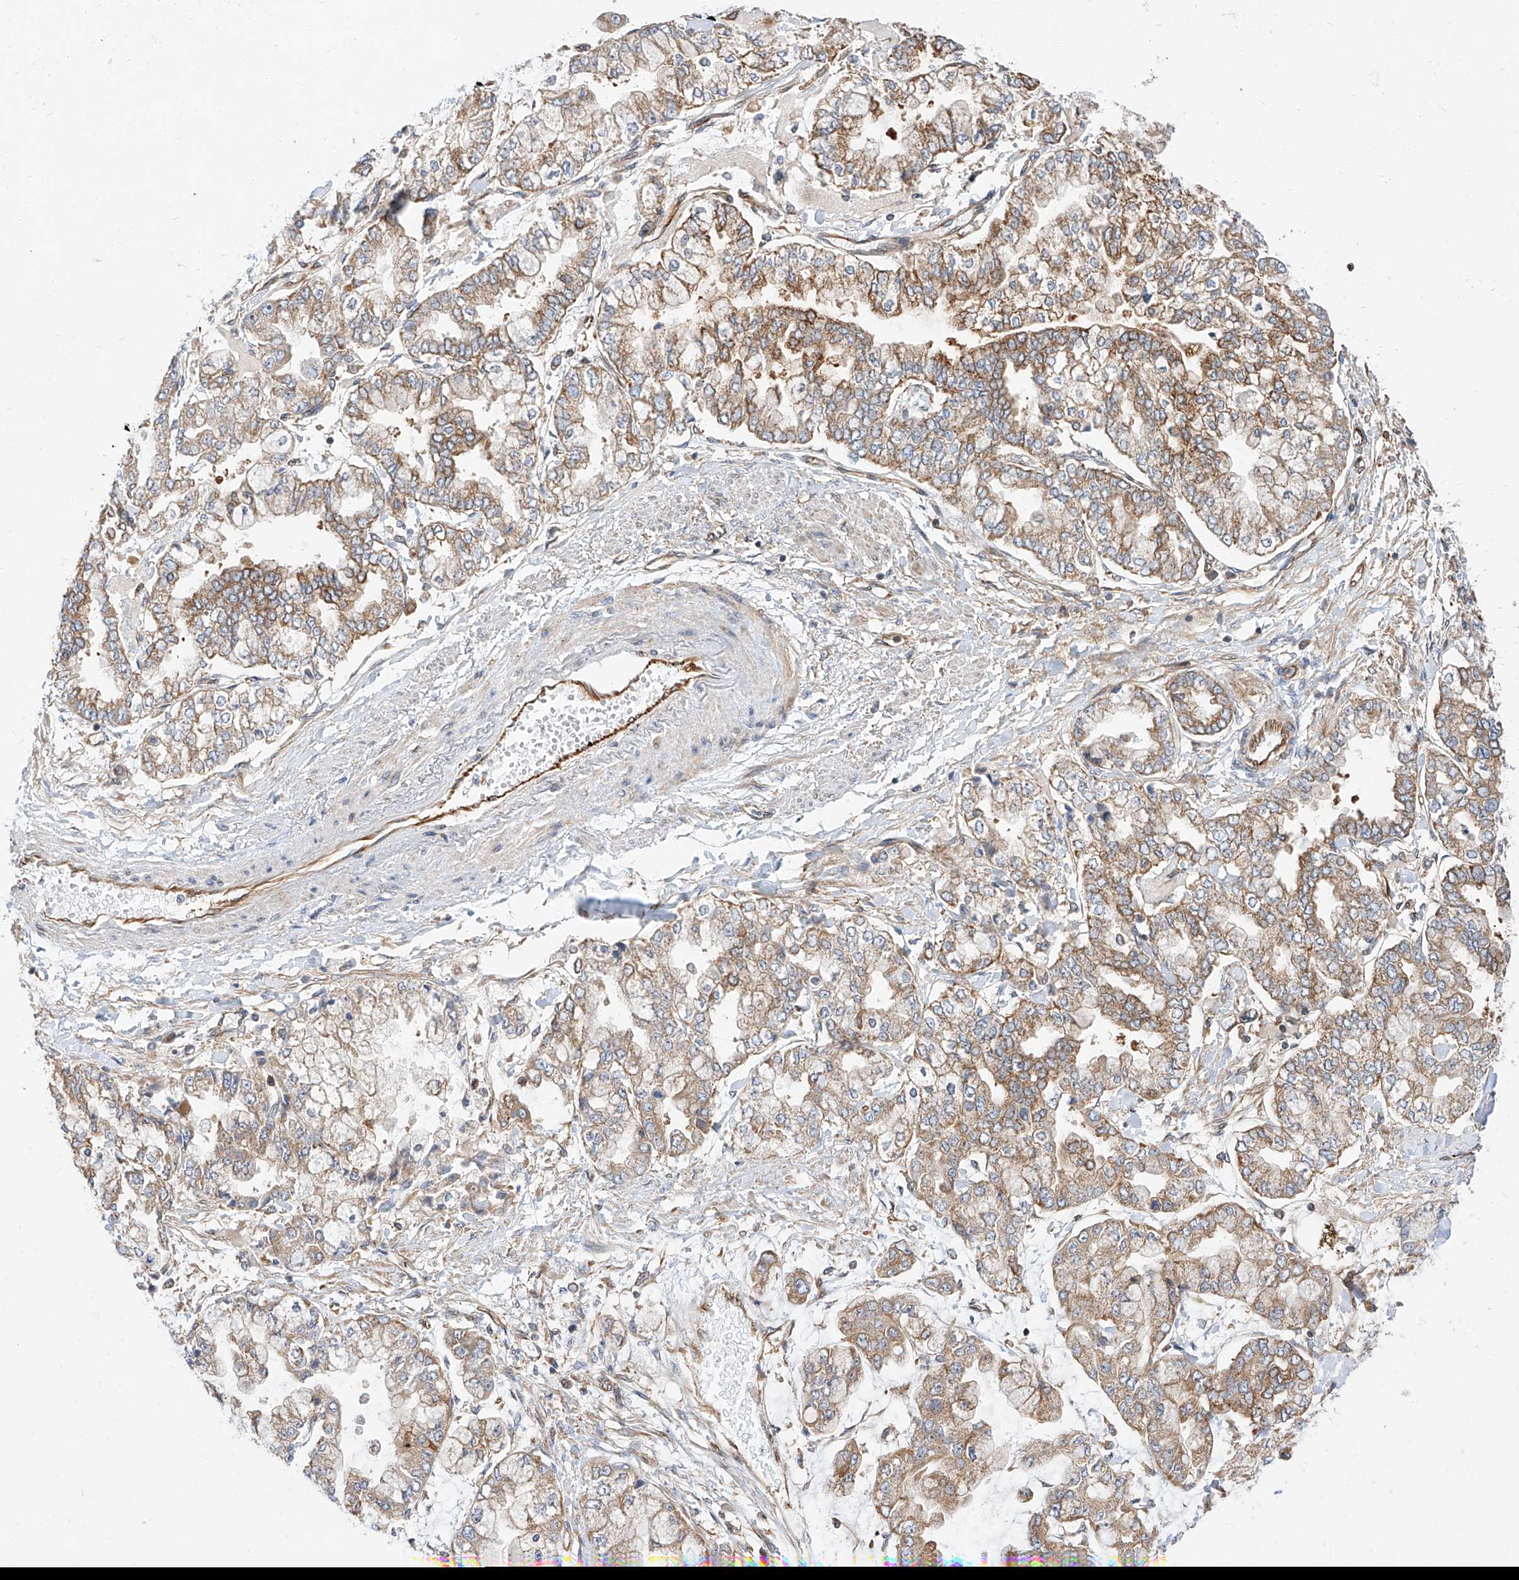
{"staining": {"intensity": "moderate", "quantity": "25%-75%", "location": "cytoplasmic/membranous"}, "tissue": "stomach cancer", "cell_type": "Tumor cells", "image_type": "cancer", "snomed": [{"axis": "morphology", "description": "Normal tissue, NOS"}, {"axis": "morphology", "description": "Adenocarcinoma, NOS"}, {"axis": "topography", "description": "Stomach, upper"}, {"axis": "topography", "description": "Stomach"}], "caption": "Moderate cytoplasmic/membranous staining is appreciated in about 25%-75% of tumor cells in stomach cancer (adenocarcinoma).", "gene": "ISCA2", "patient": {"sex": "male", "age": 76}}